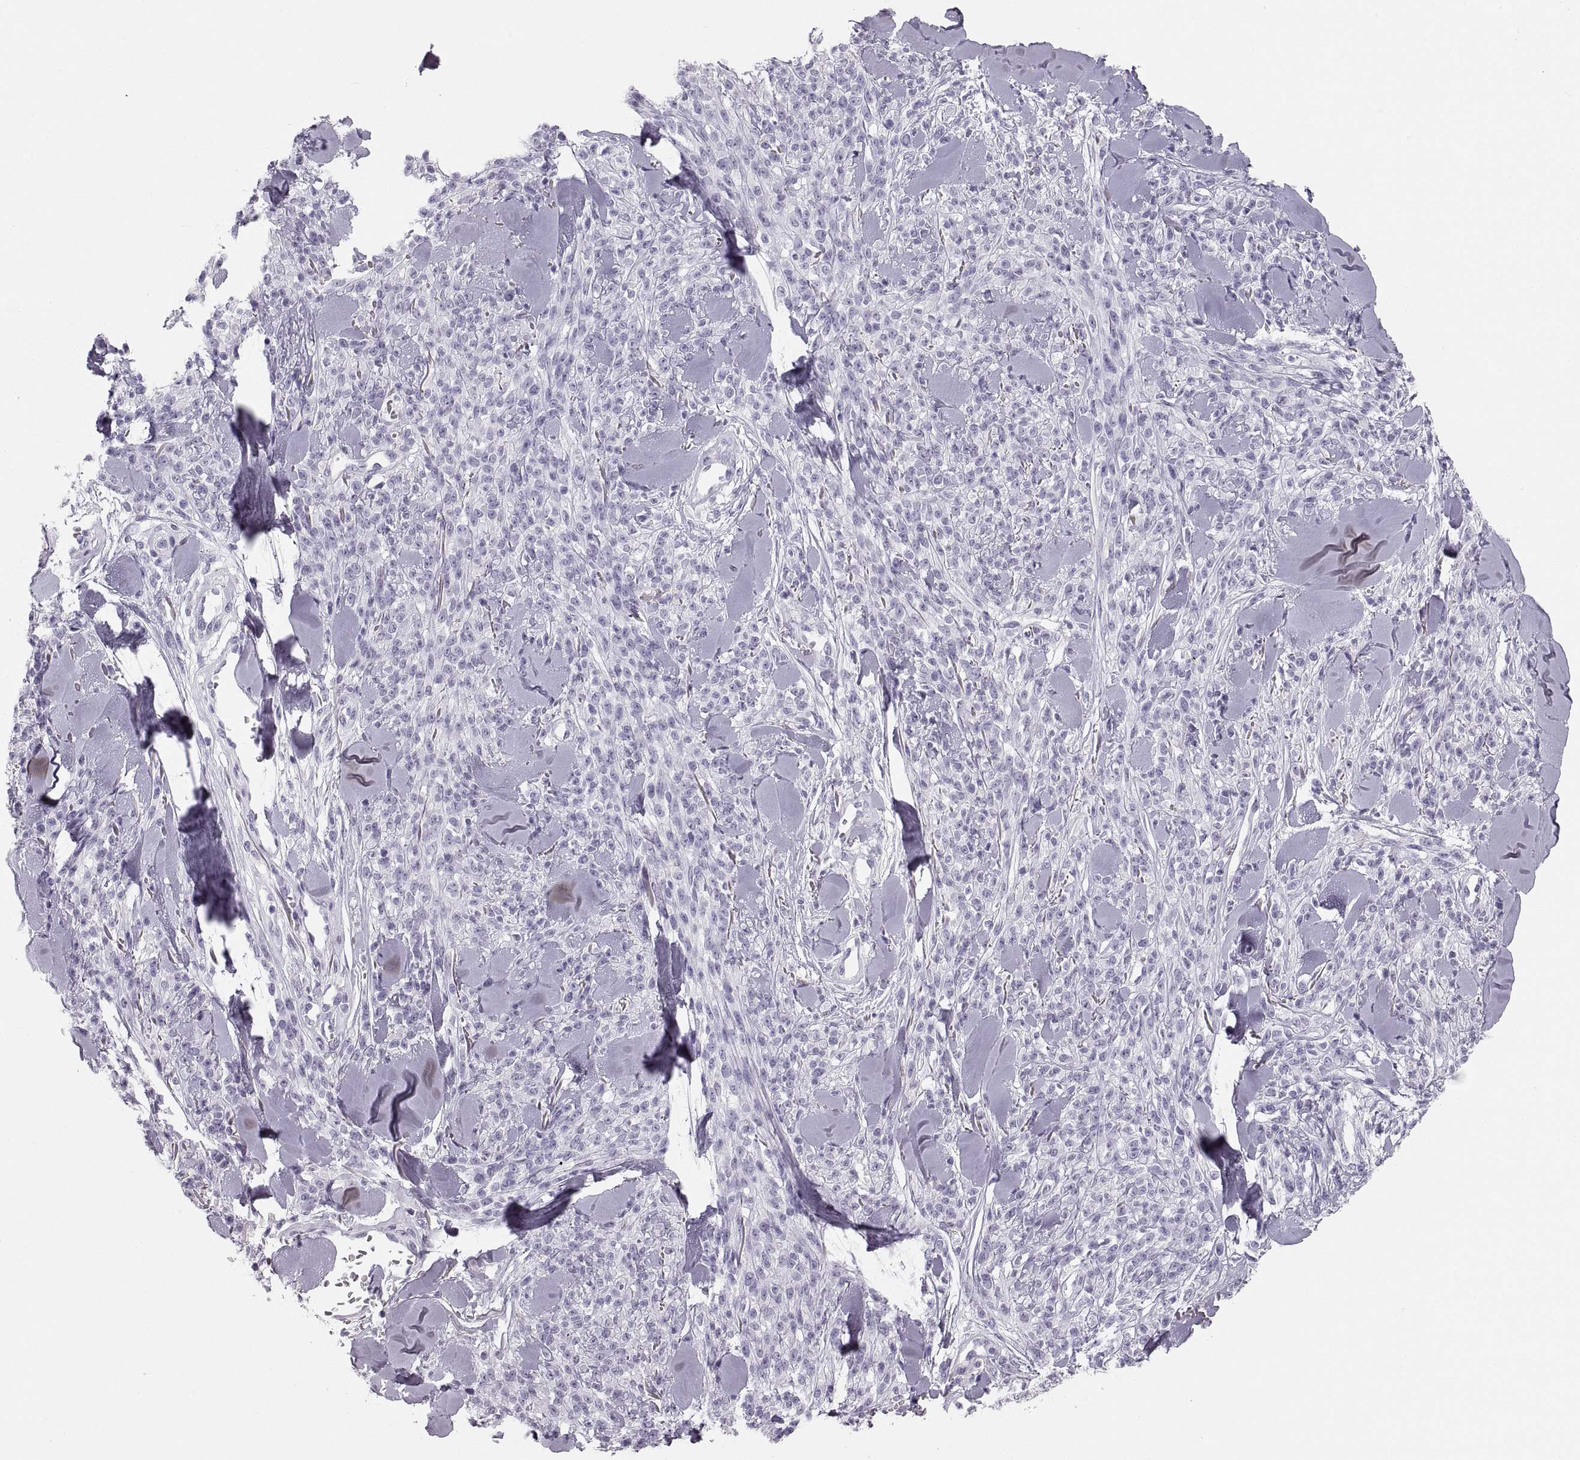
{"staining": {"intensity": "negative", "quantity": "none", "location": "none"}, "tissue": "melanoma", "cell_type": "Tumor cells", "image_type": "cancer", "snomed": [{"axis": "morphology", "description": "Malignant melanoma, NOS"}, {"axis": "topography", "description": "Skin"}, {"axis": "topography", "description": "Skin of trunk"}], "caption": "Tumor cells show no significant staining in melanoma.", "gene": "MILR1", "patient": {"sex": "male", "age": 74}}